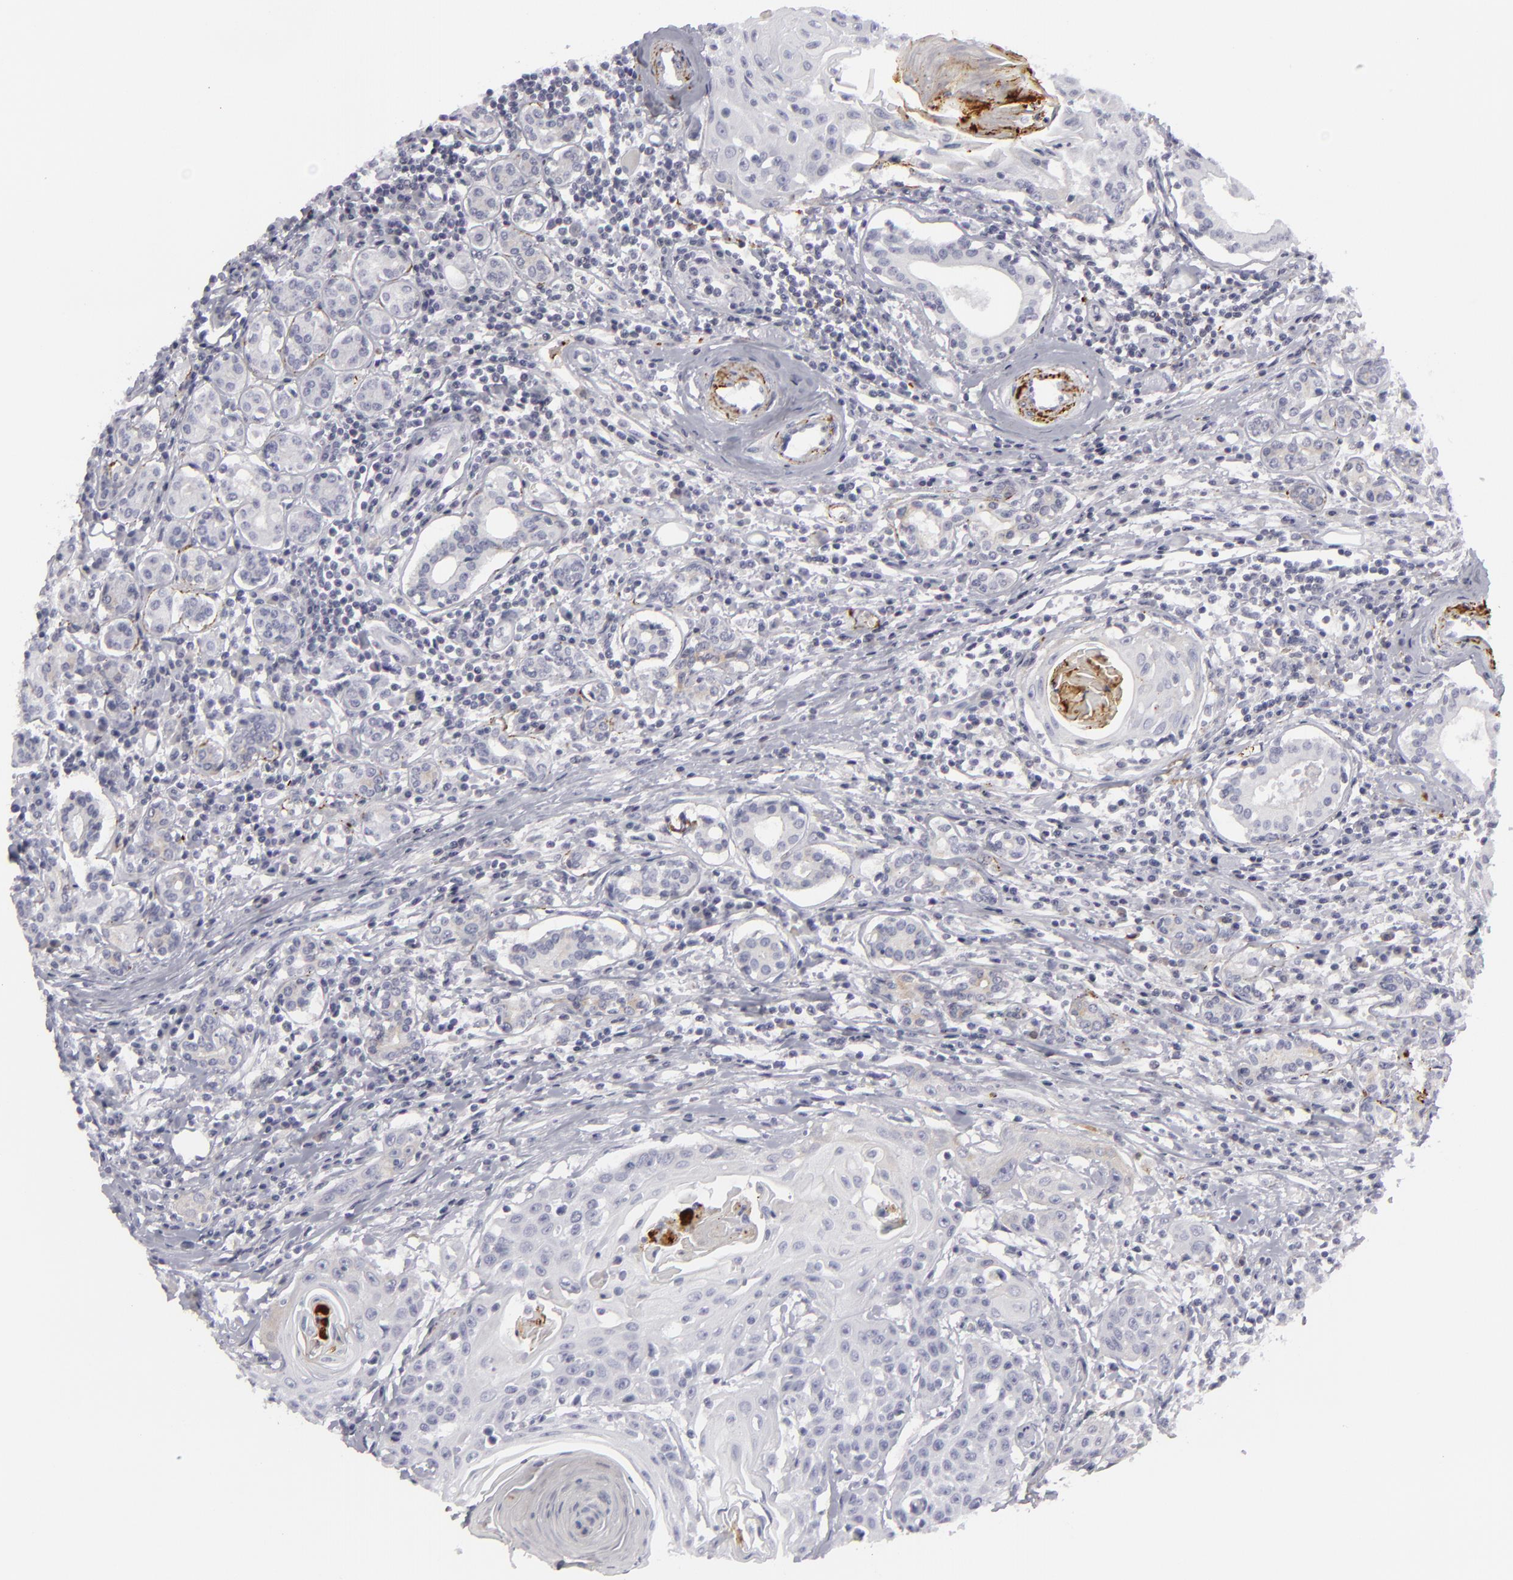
{"staining": {"intensity": "negative", "quantity": "none", "location": "none"}, "tissue": "head and neck cancer", "cell_type": "Tumor cells", "image_type": "cancer", "snomed": [{"axis": "morphology", "description": "Squamous cell carcinoma, NOS"}, {"axis": "morphology", "description": "Squamous cell carcinoma, metastatic, NOS"}, {"axis": "topography", "description": "Lymph node"}, {"axis": "topography", "description": "Salivary gland"}, {"axis": "topography", "description": "Head-Neck"}], "caption": "This is an immunohistochemistry photomicrograph of head and neck cancer (metastatic squamous cell carcinoma). There is no expression in tumor cells.", "gene": "C9", "patient": {"sex": "female", "age": 74}}